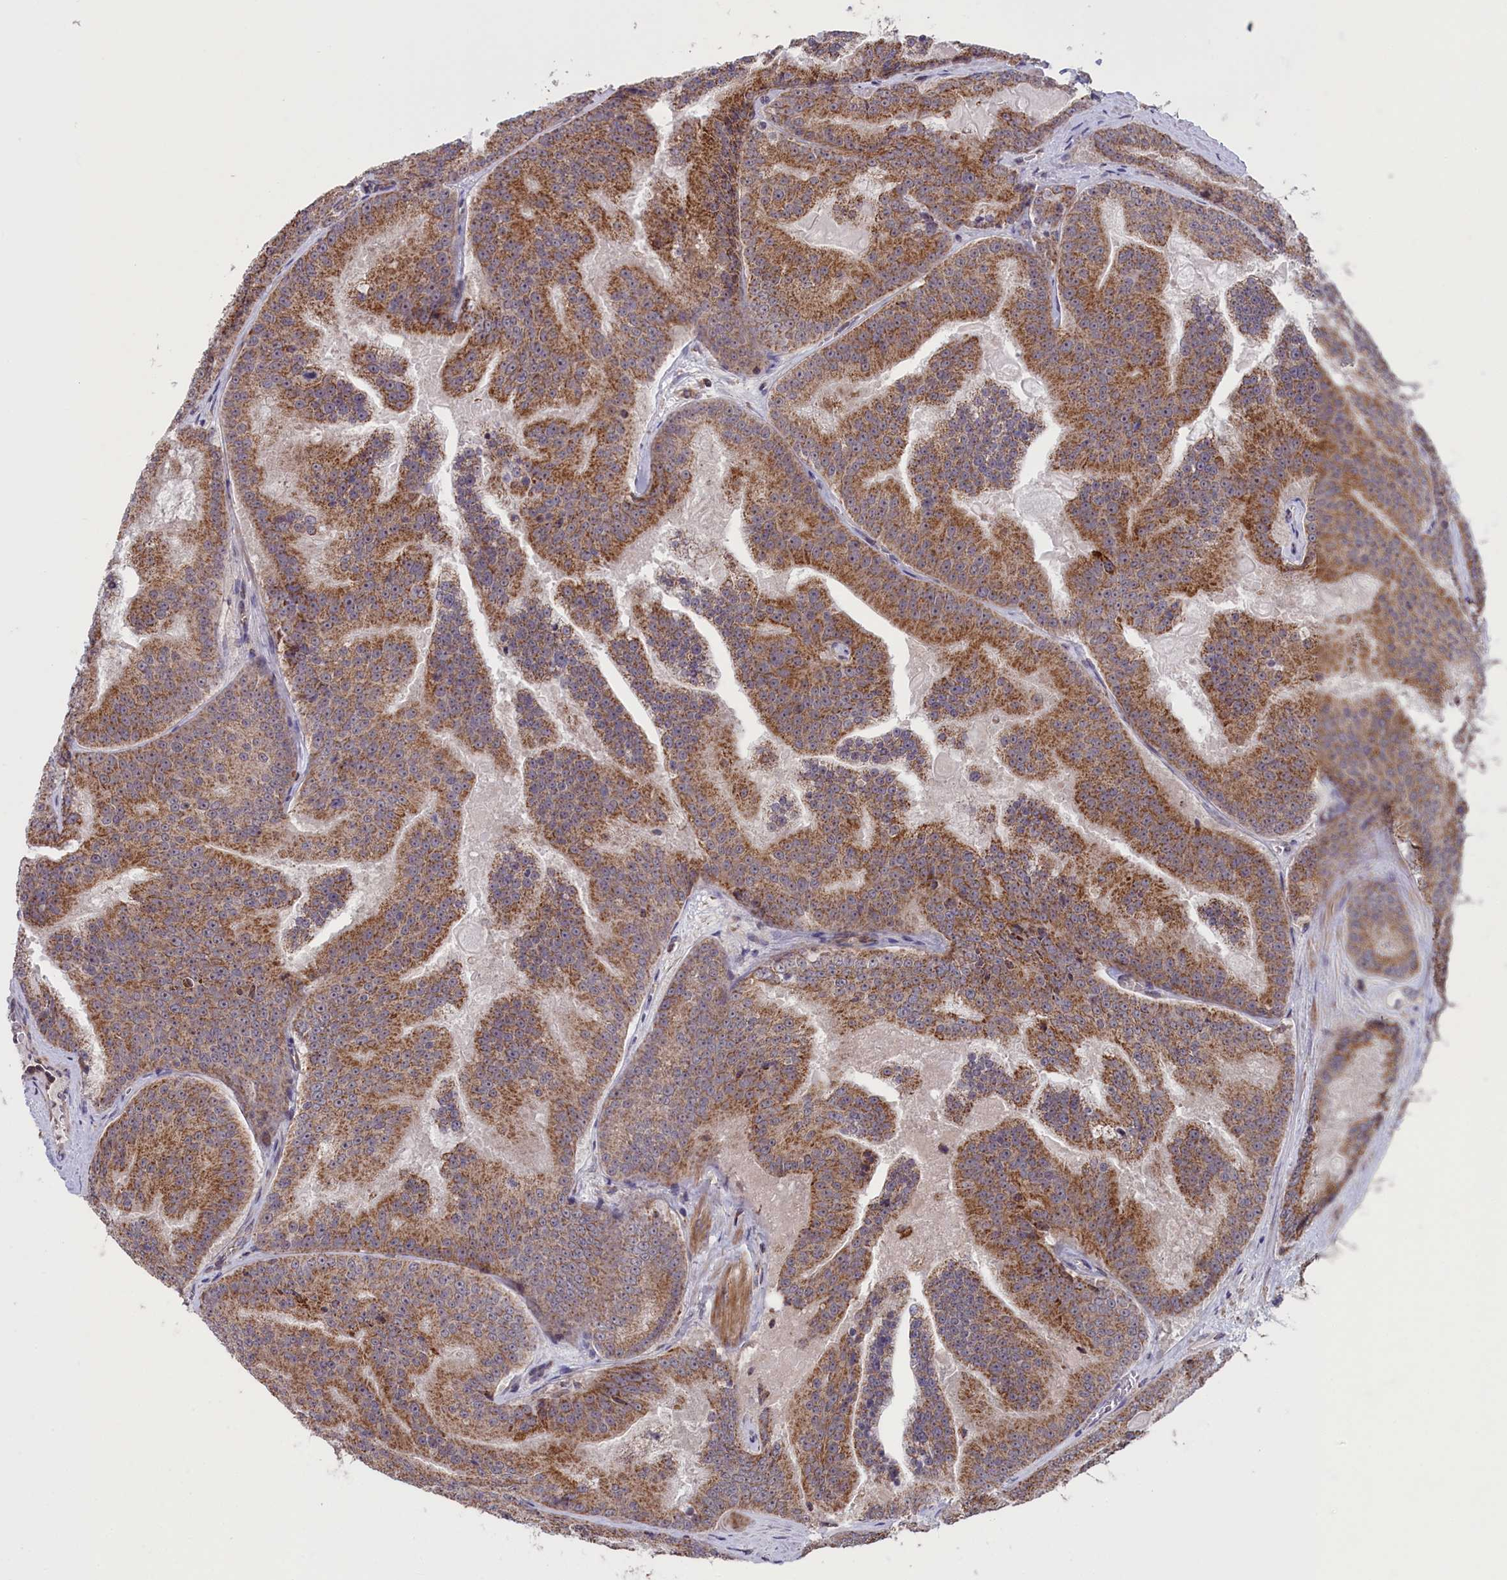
{"staining": {"intensity": "moderate", "quantity": ">75%", "location": "cytoplasmic/membranous"}, "tissue": "prostate cancer", "cell_type": "Tumor cells", "image_type": "cancer", "snomed": [{"axis": "morphology", "description": "Adenocarcinoma, High grade"}, {"axis": "topography", "description": "Prostate"}], "caption": "Prostate cancer tissue displays moderate cytoplasmic/membranous expression in approximately >75% of tumor cells, visualized by immunohistochemistry.", "gene": "TIMM44", "patient": {"sex": "male", "age": 61}}